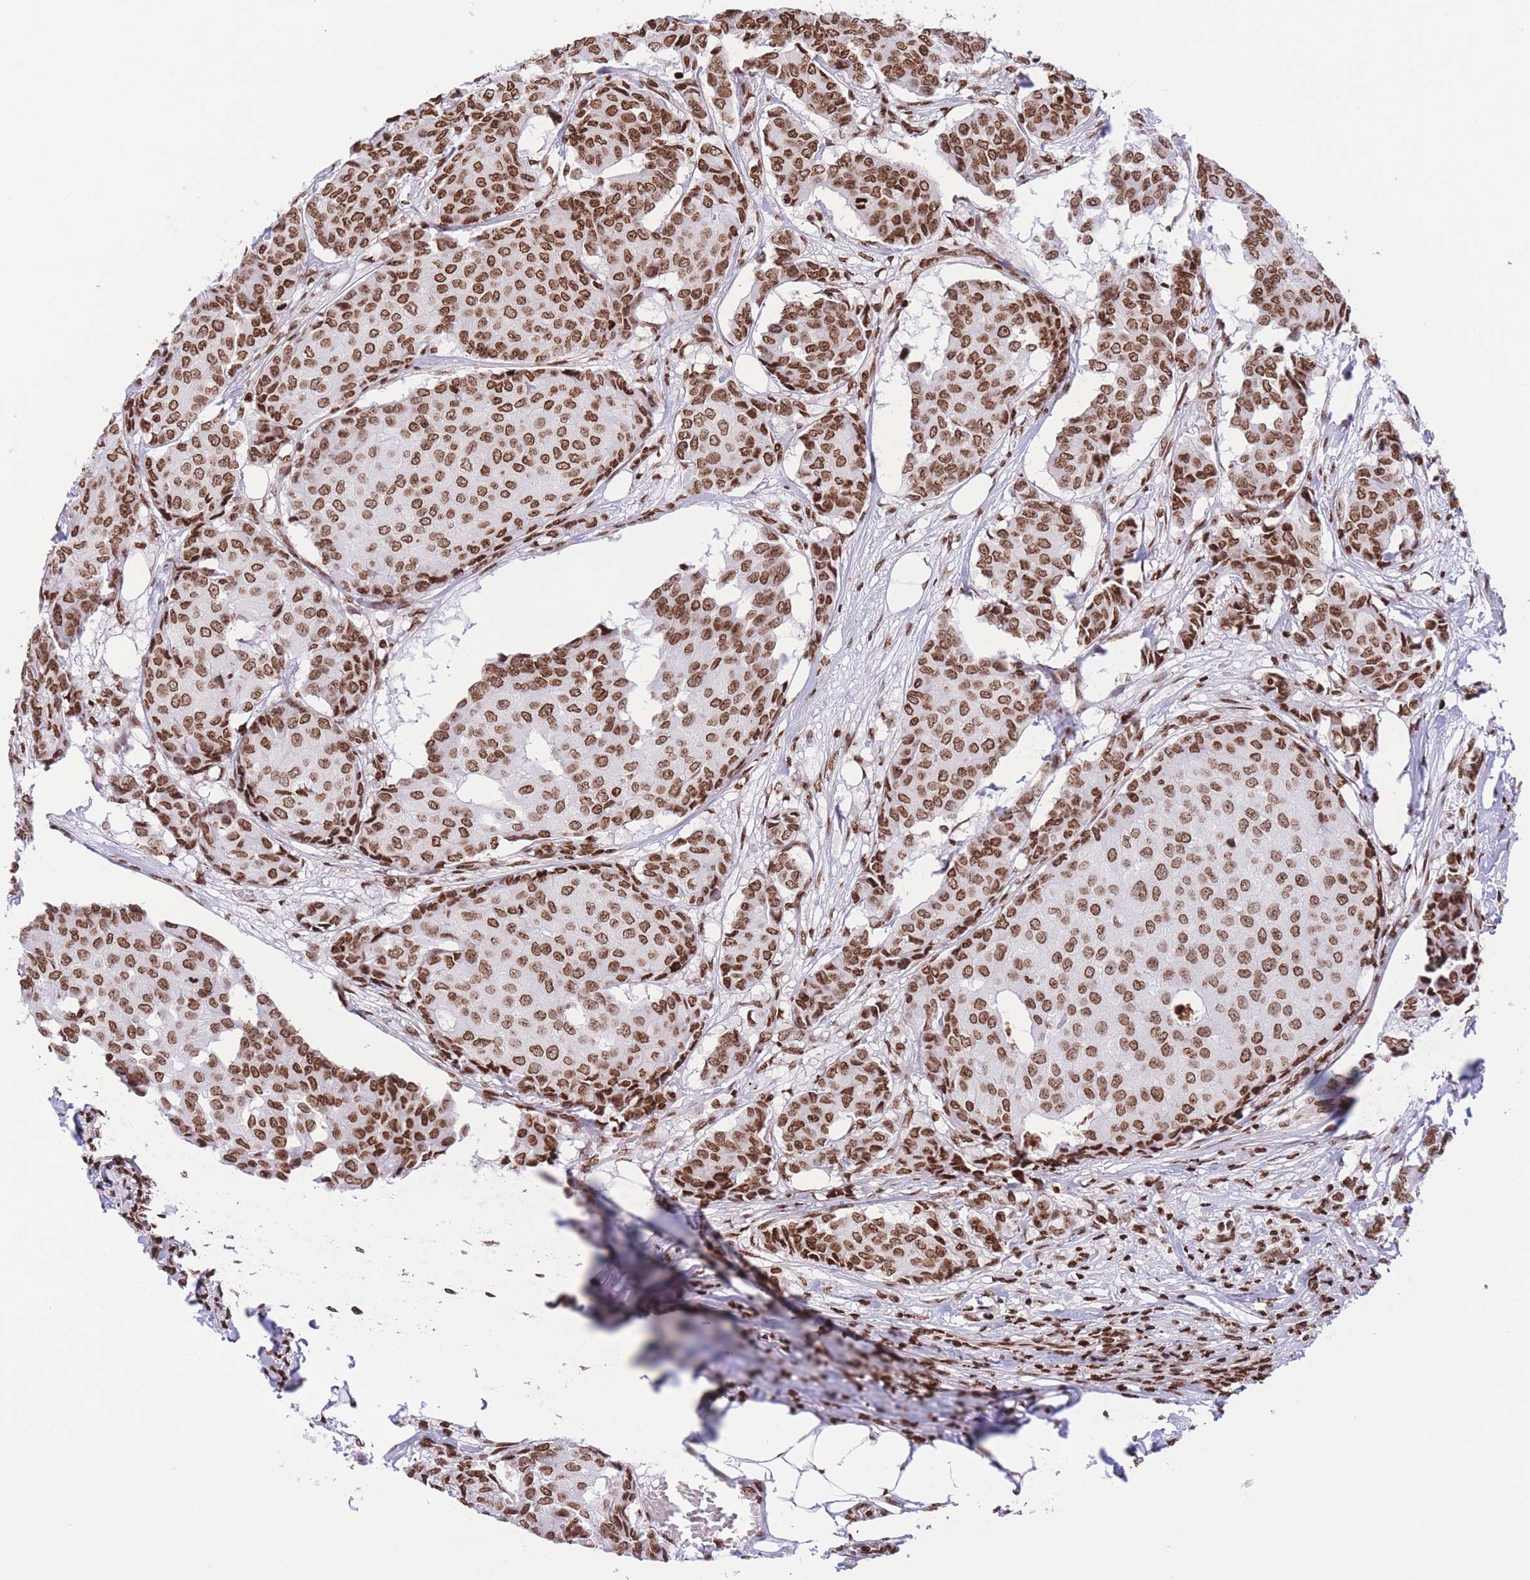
{"staining": {"intensity": "strong", "quantity": ">75%", "location": "nuclear"}, "tissue": "breast cancer", "cell_type": "Tumor cells", "image_type": "cancer", "snomed": [{"axis": "morphology", "description": "Duct carcinoma"}, {"axis": "topography", "description": "Breast"}], "caption": "Protein analysis of breast cancer (intraductal carcinoma) tissue displays strong nuclear positivity in about >75% of tumor cells.", "gene": "H2BC11", "patient": {"sex": "female", "age": 75}}